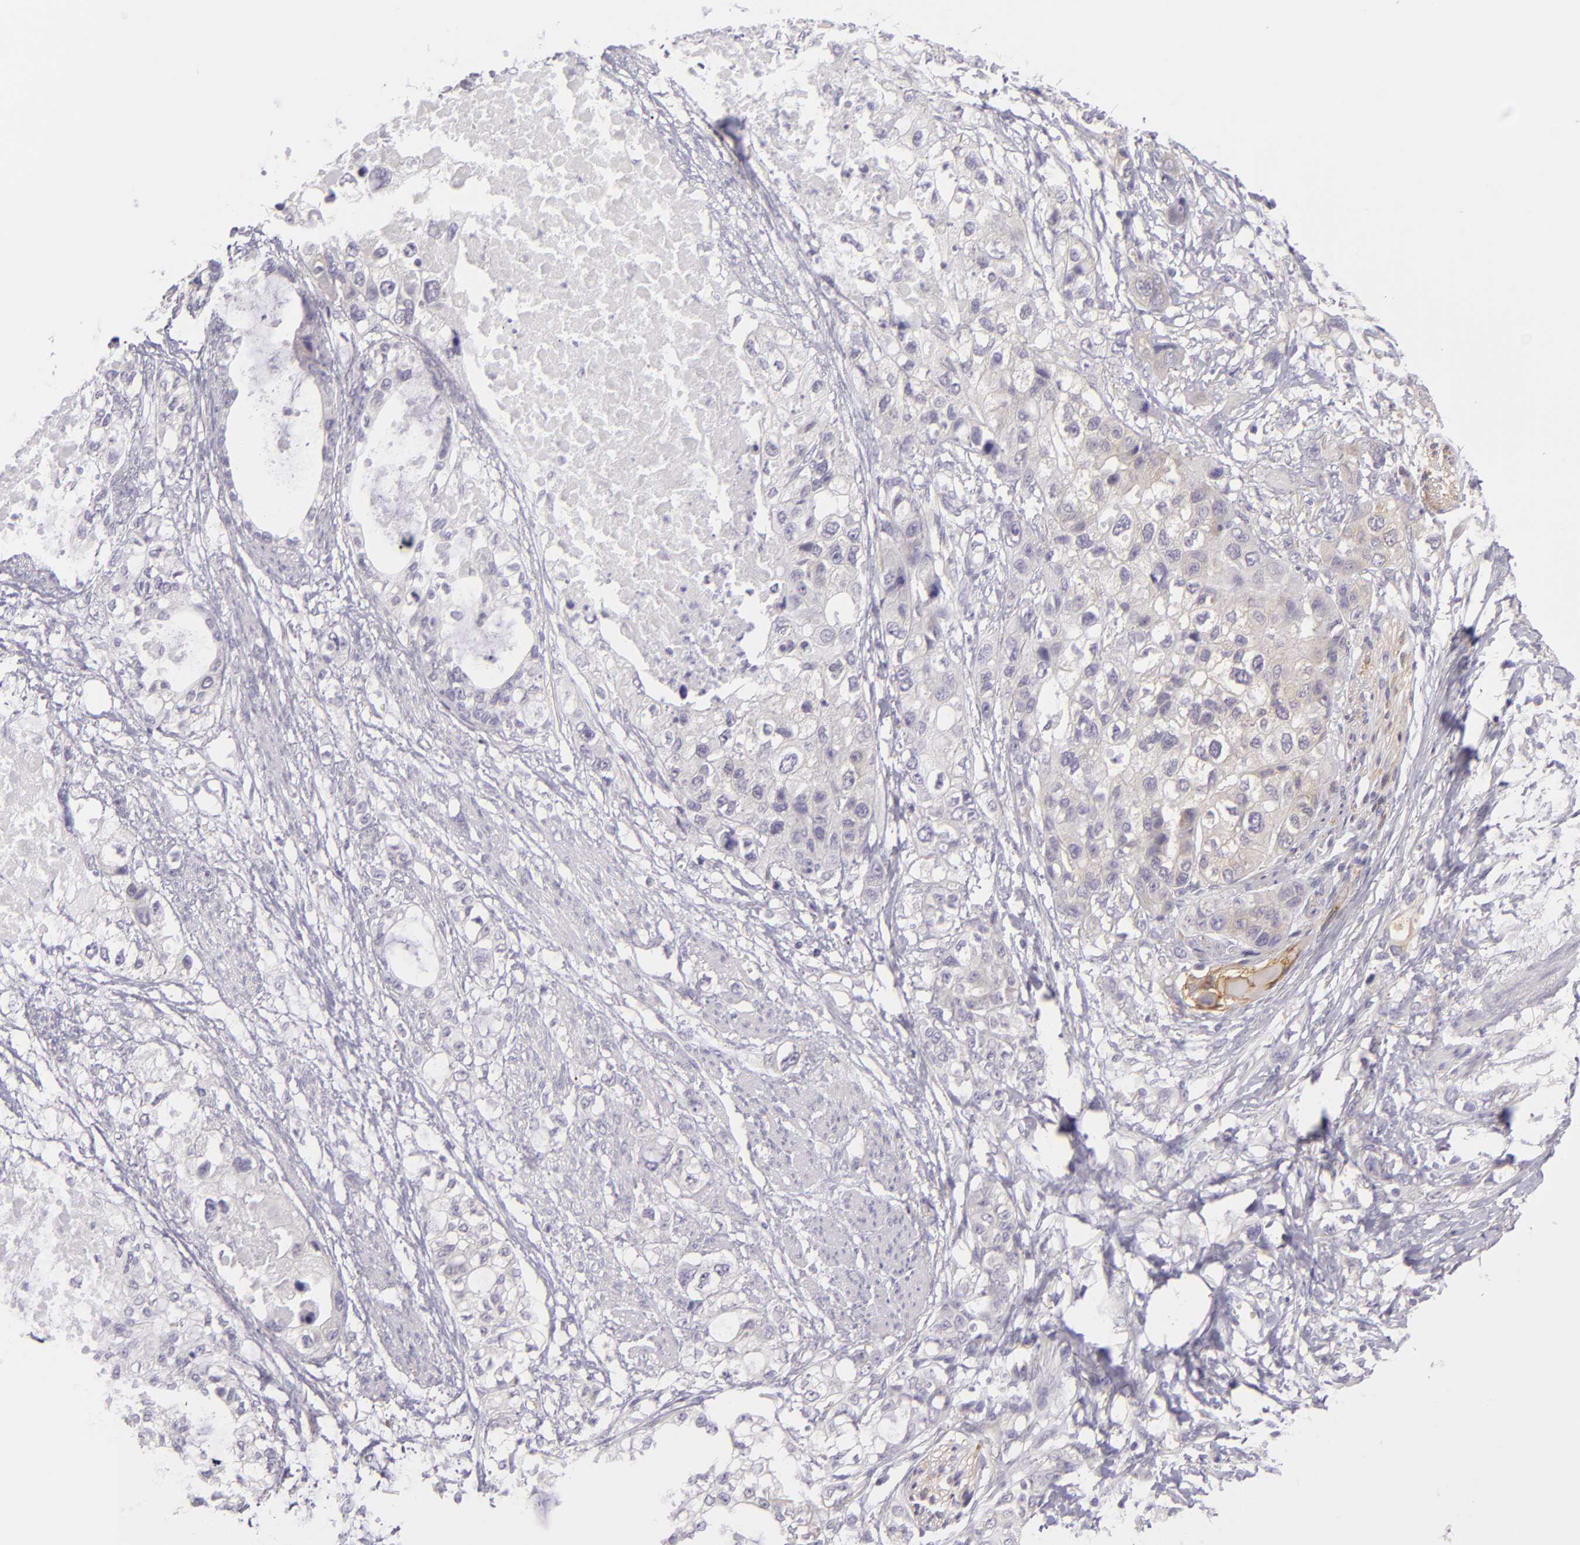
{"staining": {"intensity": "negative", "quantity": "none", "location": "none"}, "tissue": "stomach cancer", "cell_type": "Tumor cells", "image_type": "cancer", "snomed": [{"axis": "morphology", "description": "Adenocarcinoma, NOS"}, {"axis": "topography", "description": "Stomach, upper"}], "caption": "A micrograph of adenocarcinoma (stomach) stained for a protein exhibits no brown staining in tumor cells.", "gene": "ZC3H7B", "patient": {"sex": "female", "age": 52}}